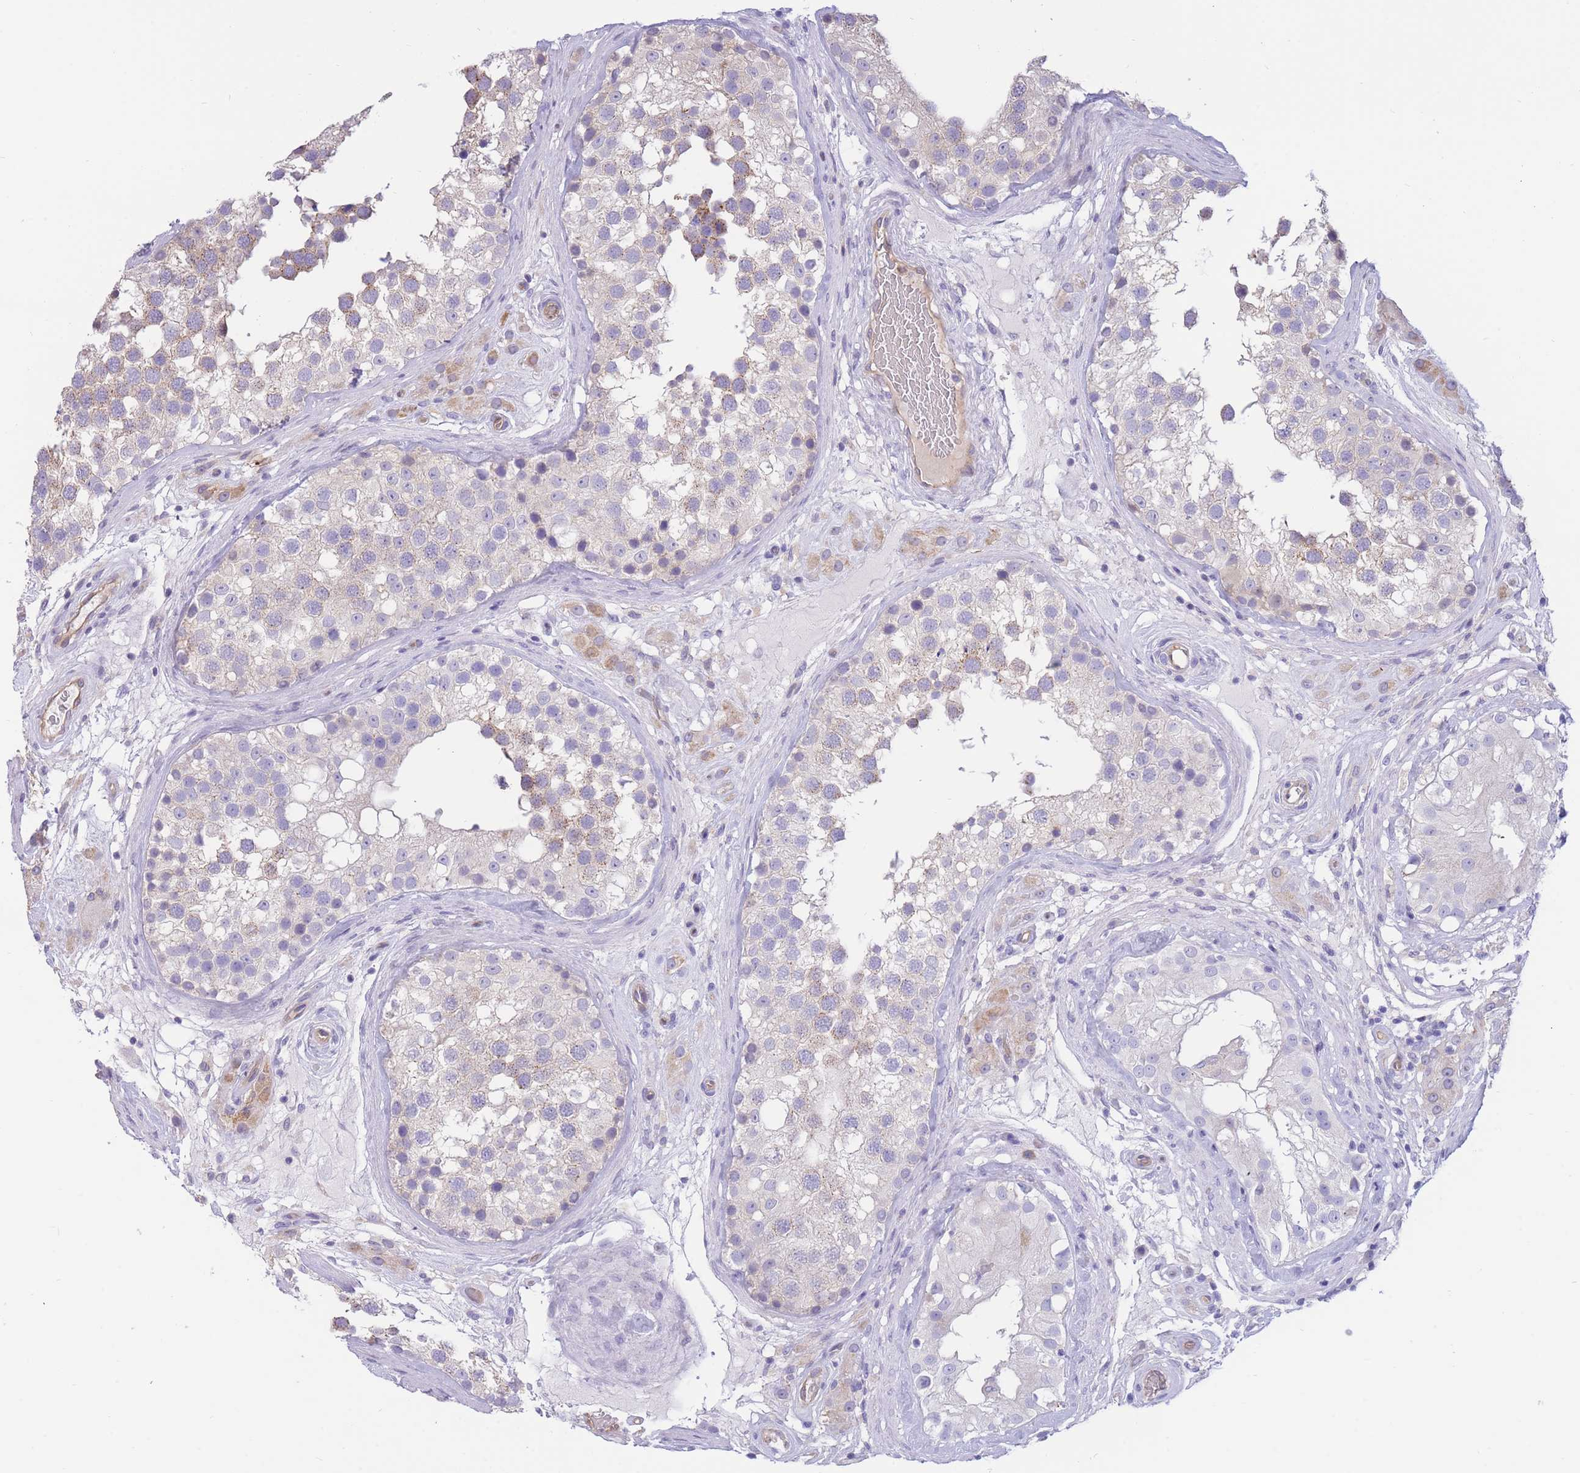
{"staining": {"intensity": "weak", "quantity": "<25%", "location": "cytoplasmic/membranous"}, "tissue": "testis", "cell_type": "Cells in seminiferous ducts", "image_type": "normal", "snomed": [{"axis": "morphology", "description": "Normal tissue, NOS"}, {"axis": "topography", "description": "Testis"}], "caption": "Protein analysis of unremarkable testis shows no significant positivity in cells in seminiferous ducts.", "gene": "SULT1A1", "patient": {"sex": "male", "age": 46}}